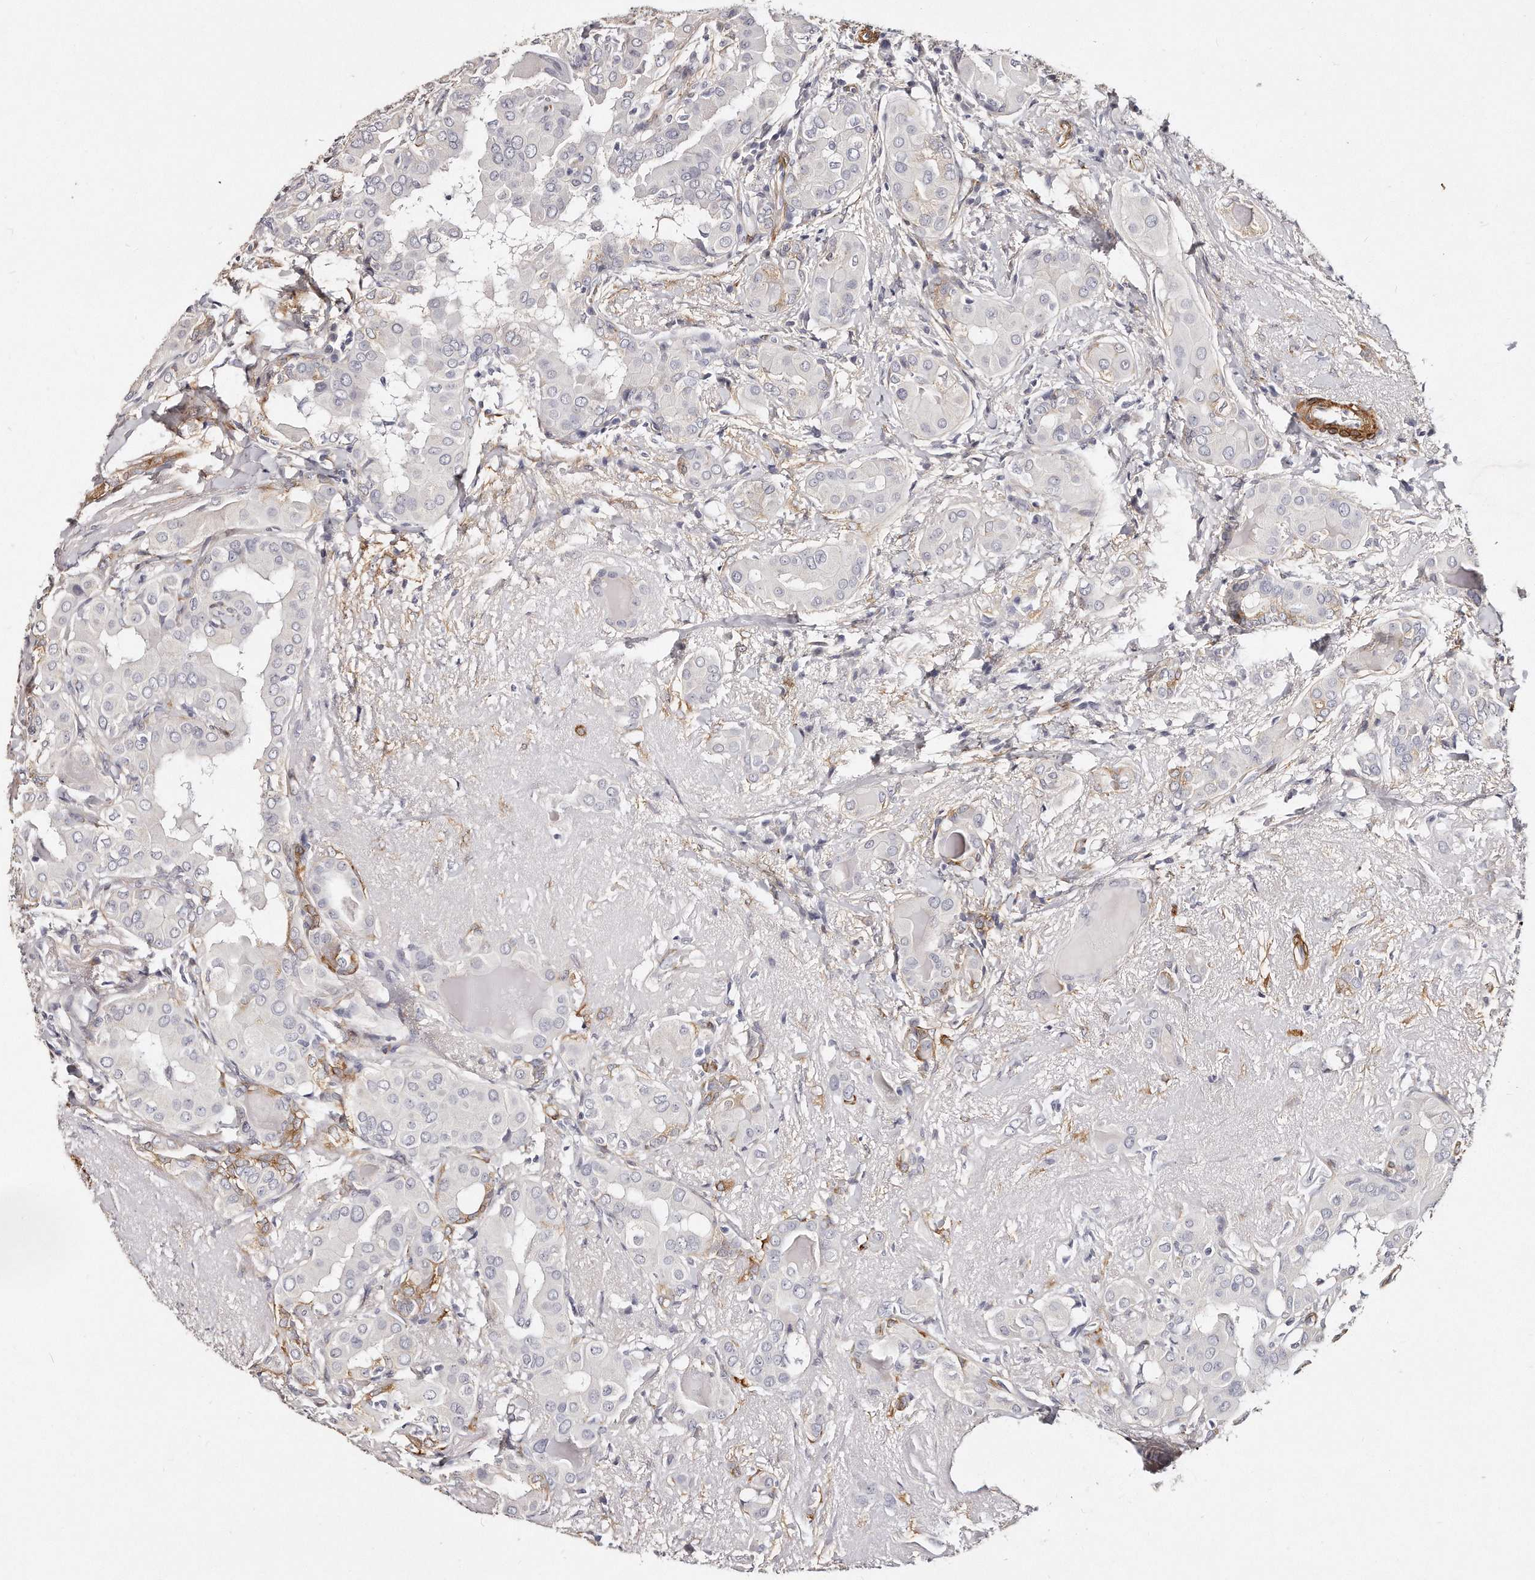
{"staining": {"intensity": "negative", "quantity": "none", "location": "none"}, "tissue": "thyroid cancer", "cell_type": "Tumor cells", "image_type": "cancer", "snomed": [{"axis": "morphology", "description": "Papillary adenocarcinoma, NOS"}, {"axis": "topography", "description": "Thyroid gland"}], "caption": "There is no significant expression in tumor cells of papillary adenocarcinoma (thyroid).", "gene": "LMOD1", "patient": {"sex": "male", "age": 33}}